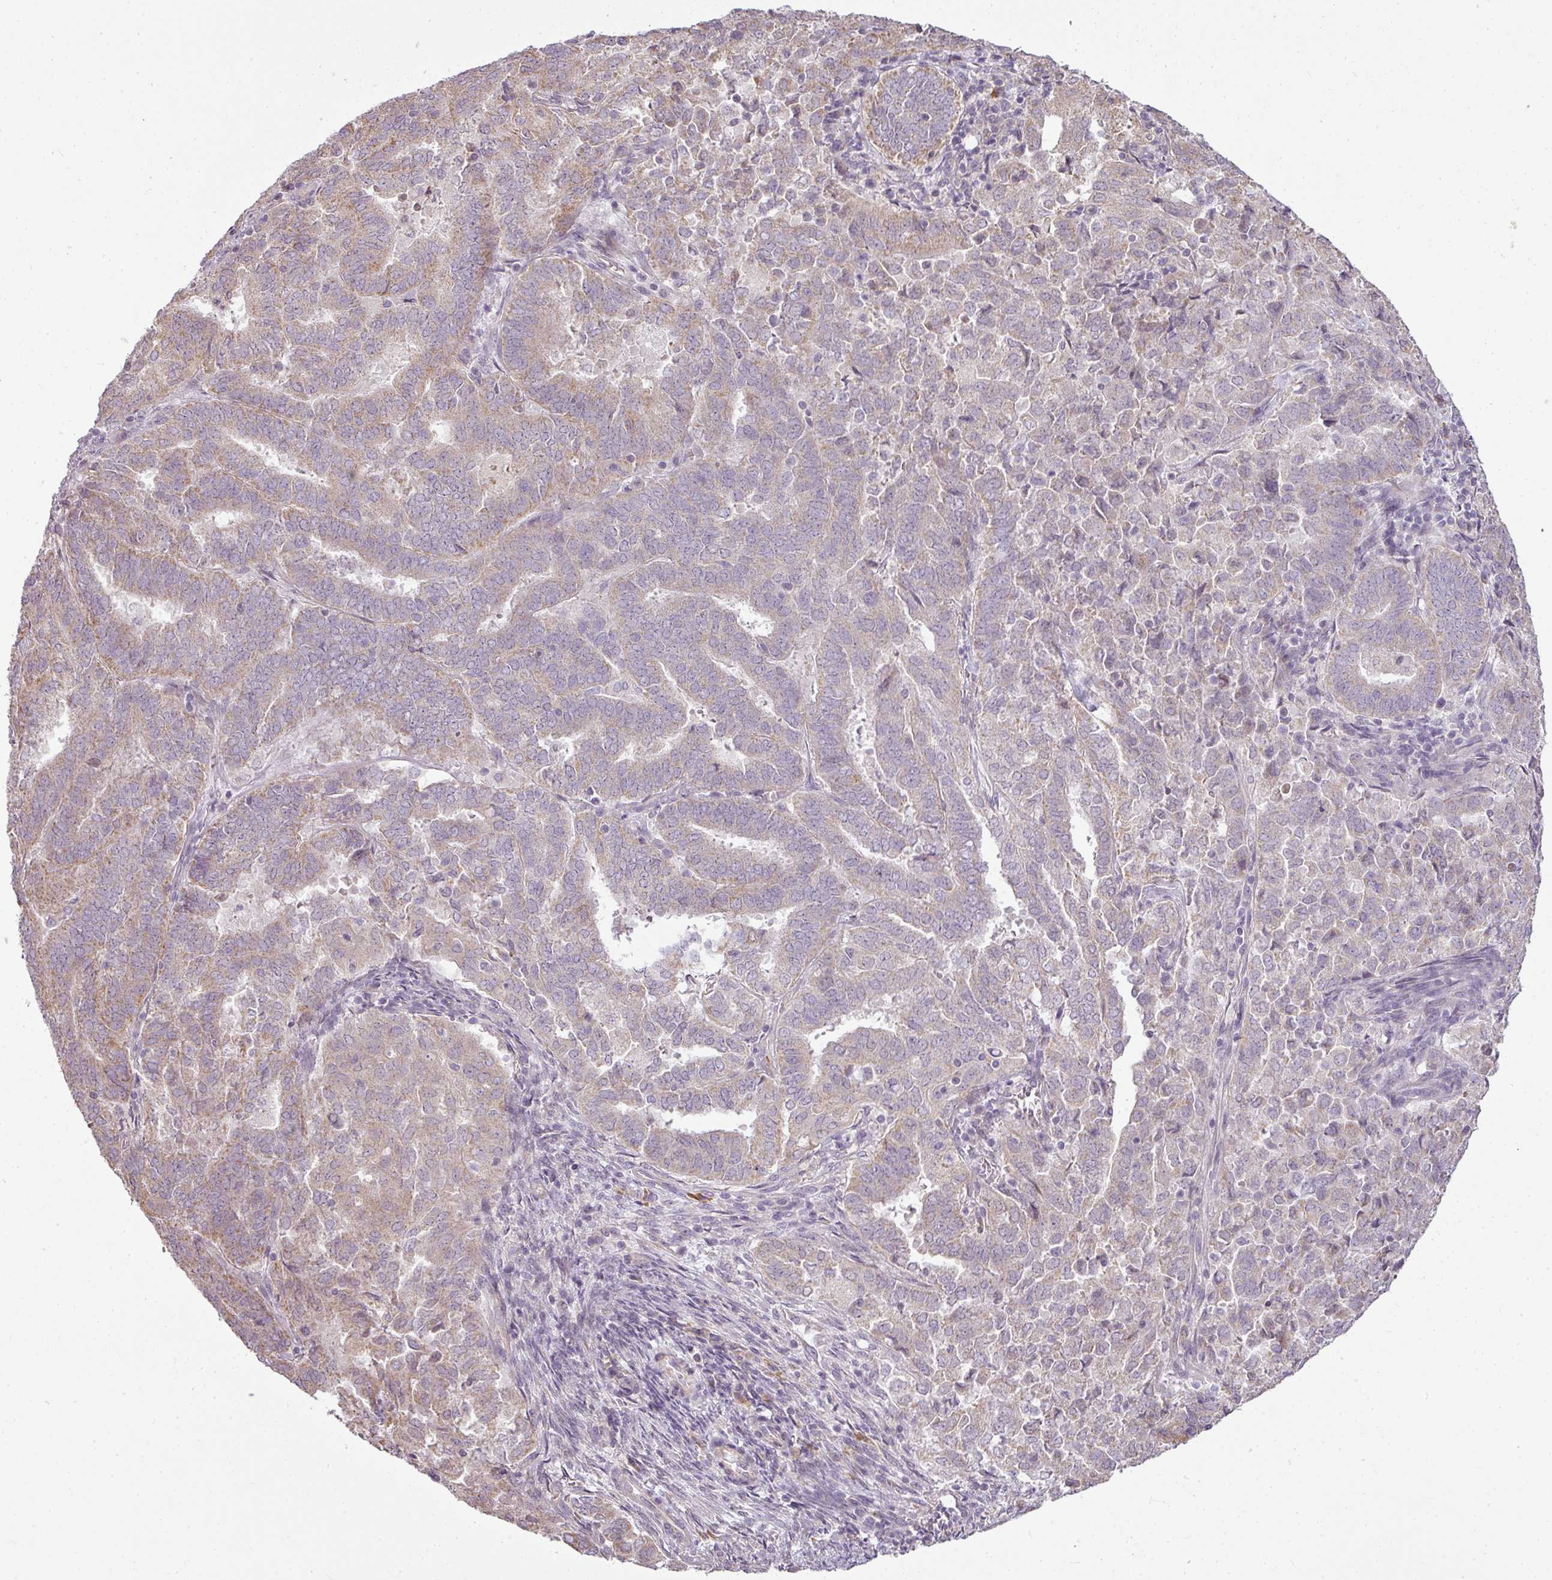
{"staining": {"intensity": "moderate", "quantity": "25%-75%", "location": "cytoplasmic/membranous"}, "tissue": "endometrial cancer", "cell_type": "Tumor cells", "image_type": "cancer", "snomed": [{"axis": "morphology", "description": "Adenocarcinoma, NOS"}, {"axis": "topography", "description": "Endometrium"}], "caption": "A photomicrograph showing moderate cytoplasmic/membranous staining in about 25%-75% of tumor cells in endometrial cancer, as visualized by brown immunohistochemical staining.", "gene": "LY75", "patient": {"sex": "female", "age": 72}}